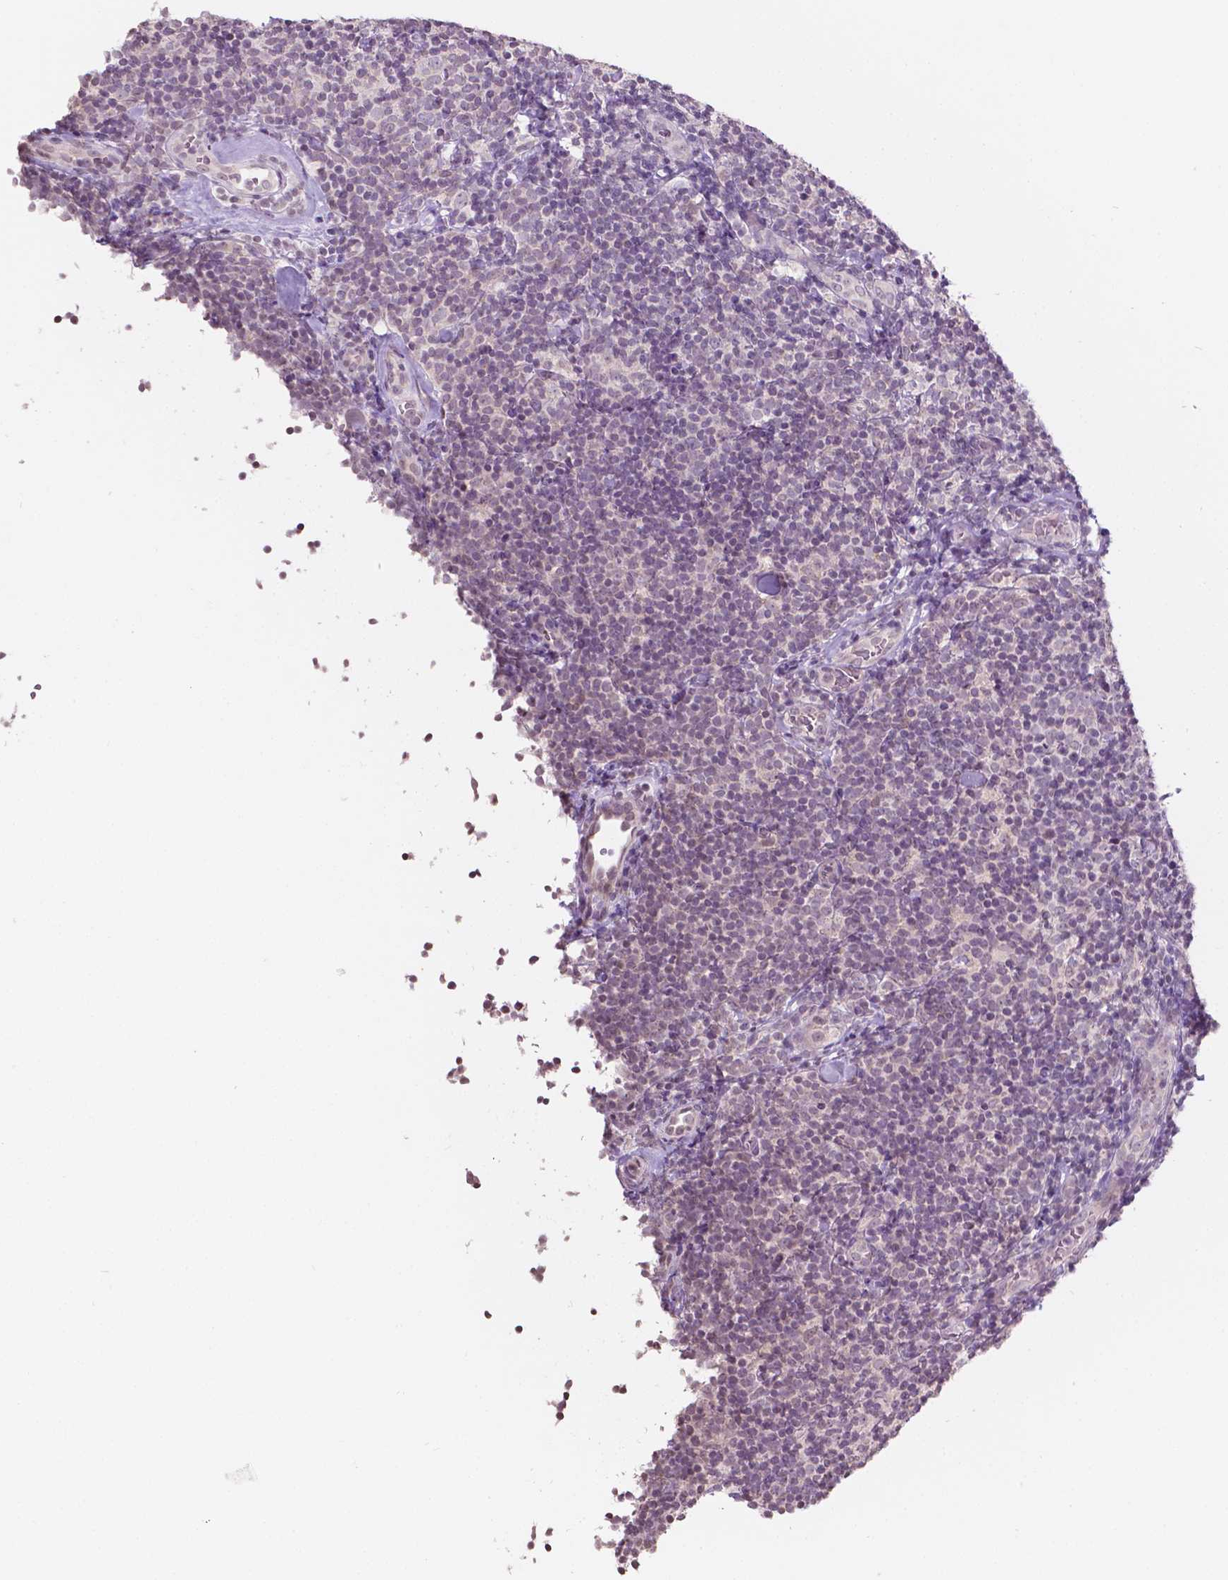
{"staining": {"intensity": "negative", "quantity": "none", "location": "none"}, "tissue": "lymphoma", "cell_type": "Tumor cells", "image_type": "cancer", "snomed": [{"axis": "morphology", "description": "Malignant lymphoma, non-Hodgkin's type, Low grade"}, {"axis": "topography", "description": "Lymph node"}], "caption": "Tumor cells are negative for brown protein staining in lymphoma.", "gene": "NOS1AP", "patient": {"sex": "female", "age": 56}}